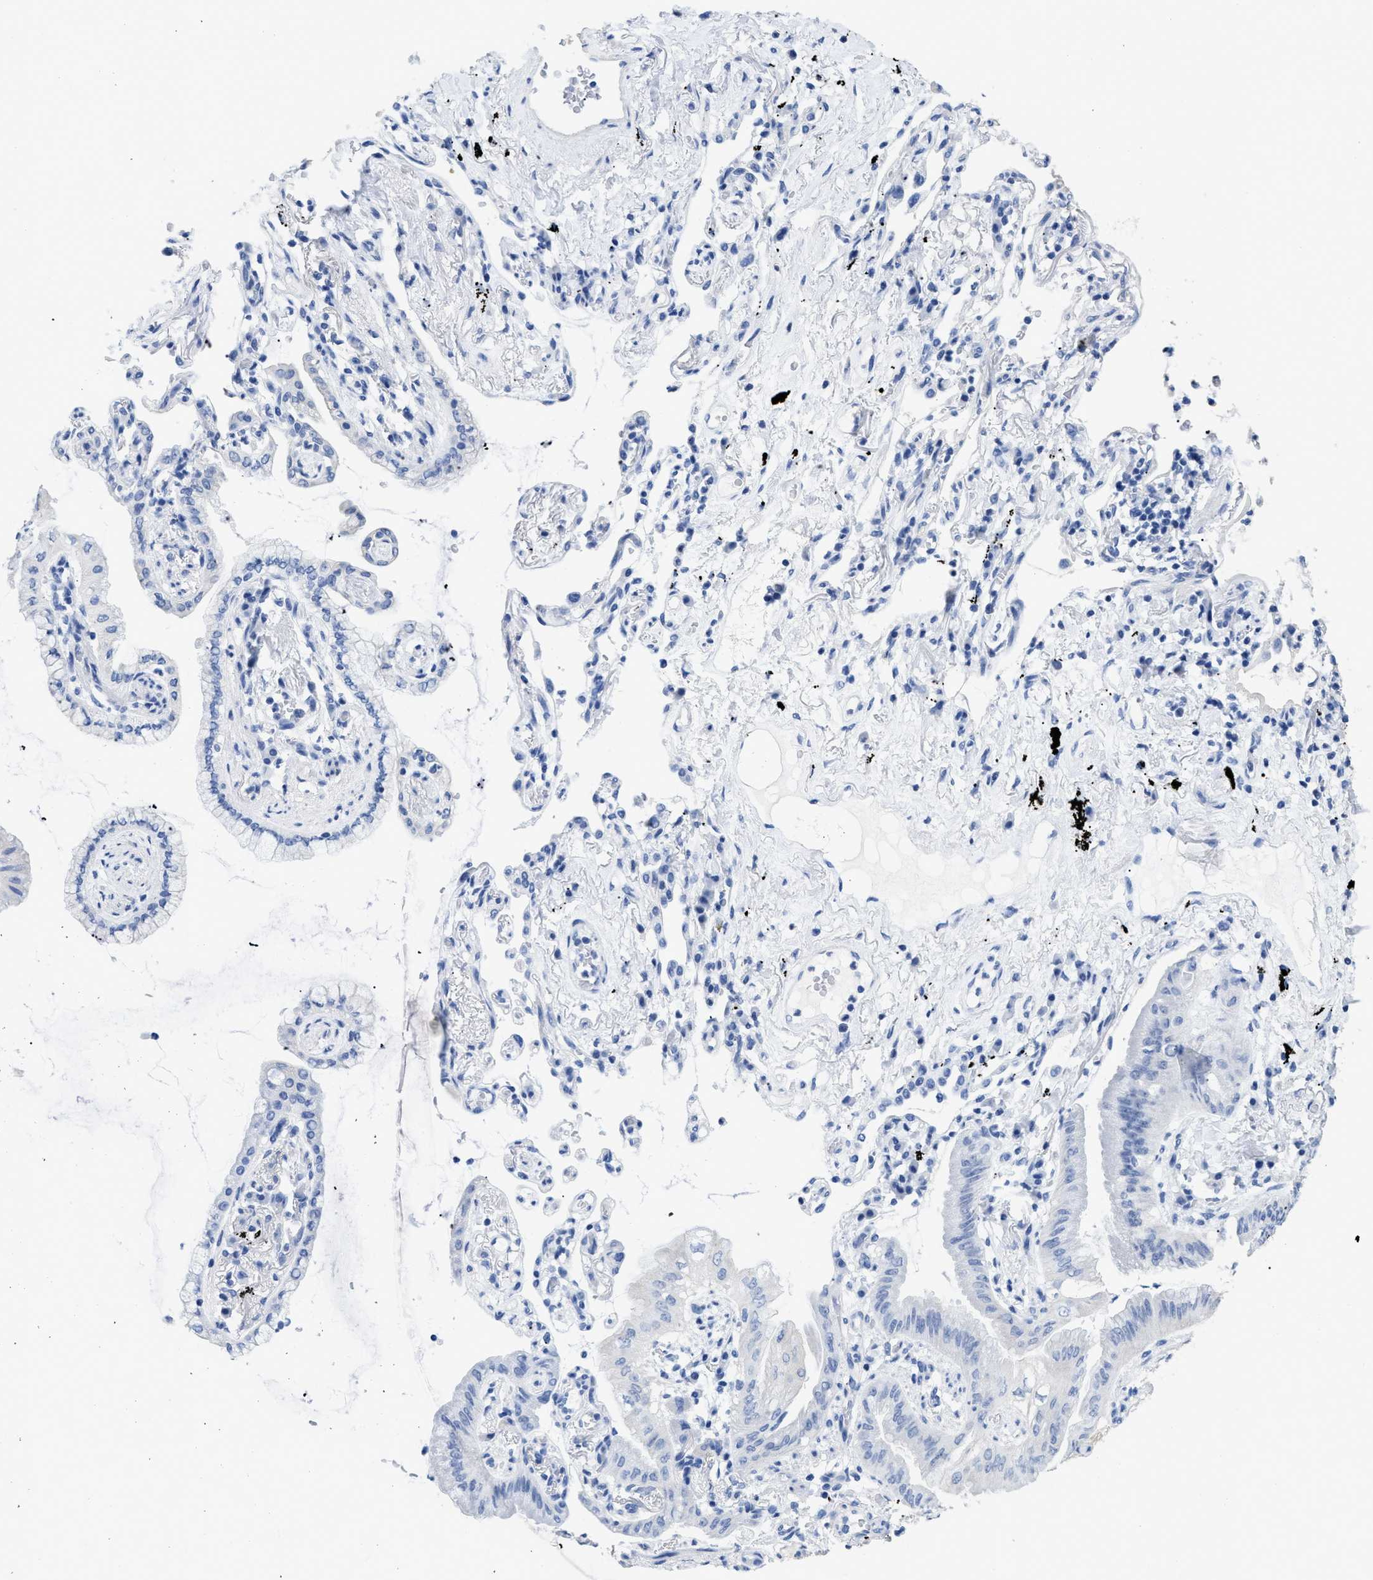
{"staining": {"intensity": "negative", "quantity": "none", "location": "none"}, "tissue": "lung cancer", "cell_type": "Tumor cells", "image_type": "cancer", "snomed": [{"axis": "morphology", "description": "Normal tissue, NOS"}, {"axis": "morphology", "description": "Adenocarcinoma, NOS"}, {"axis": "topography", "description": "Bronchus"}, {"axis": "topography", "description": "Lung"}], "caption": "This is an IHC micrograph of human lung adenocarcinoma. There is no positivity in tumor cells.", "gene": "DLC1", "patient": {"sex": "female", "age": 70}}